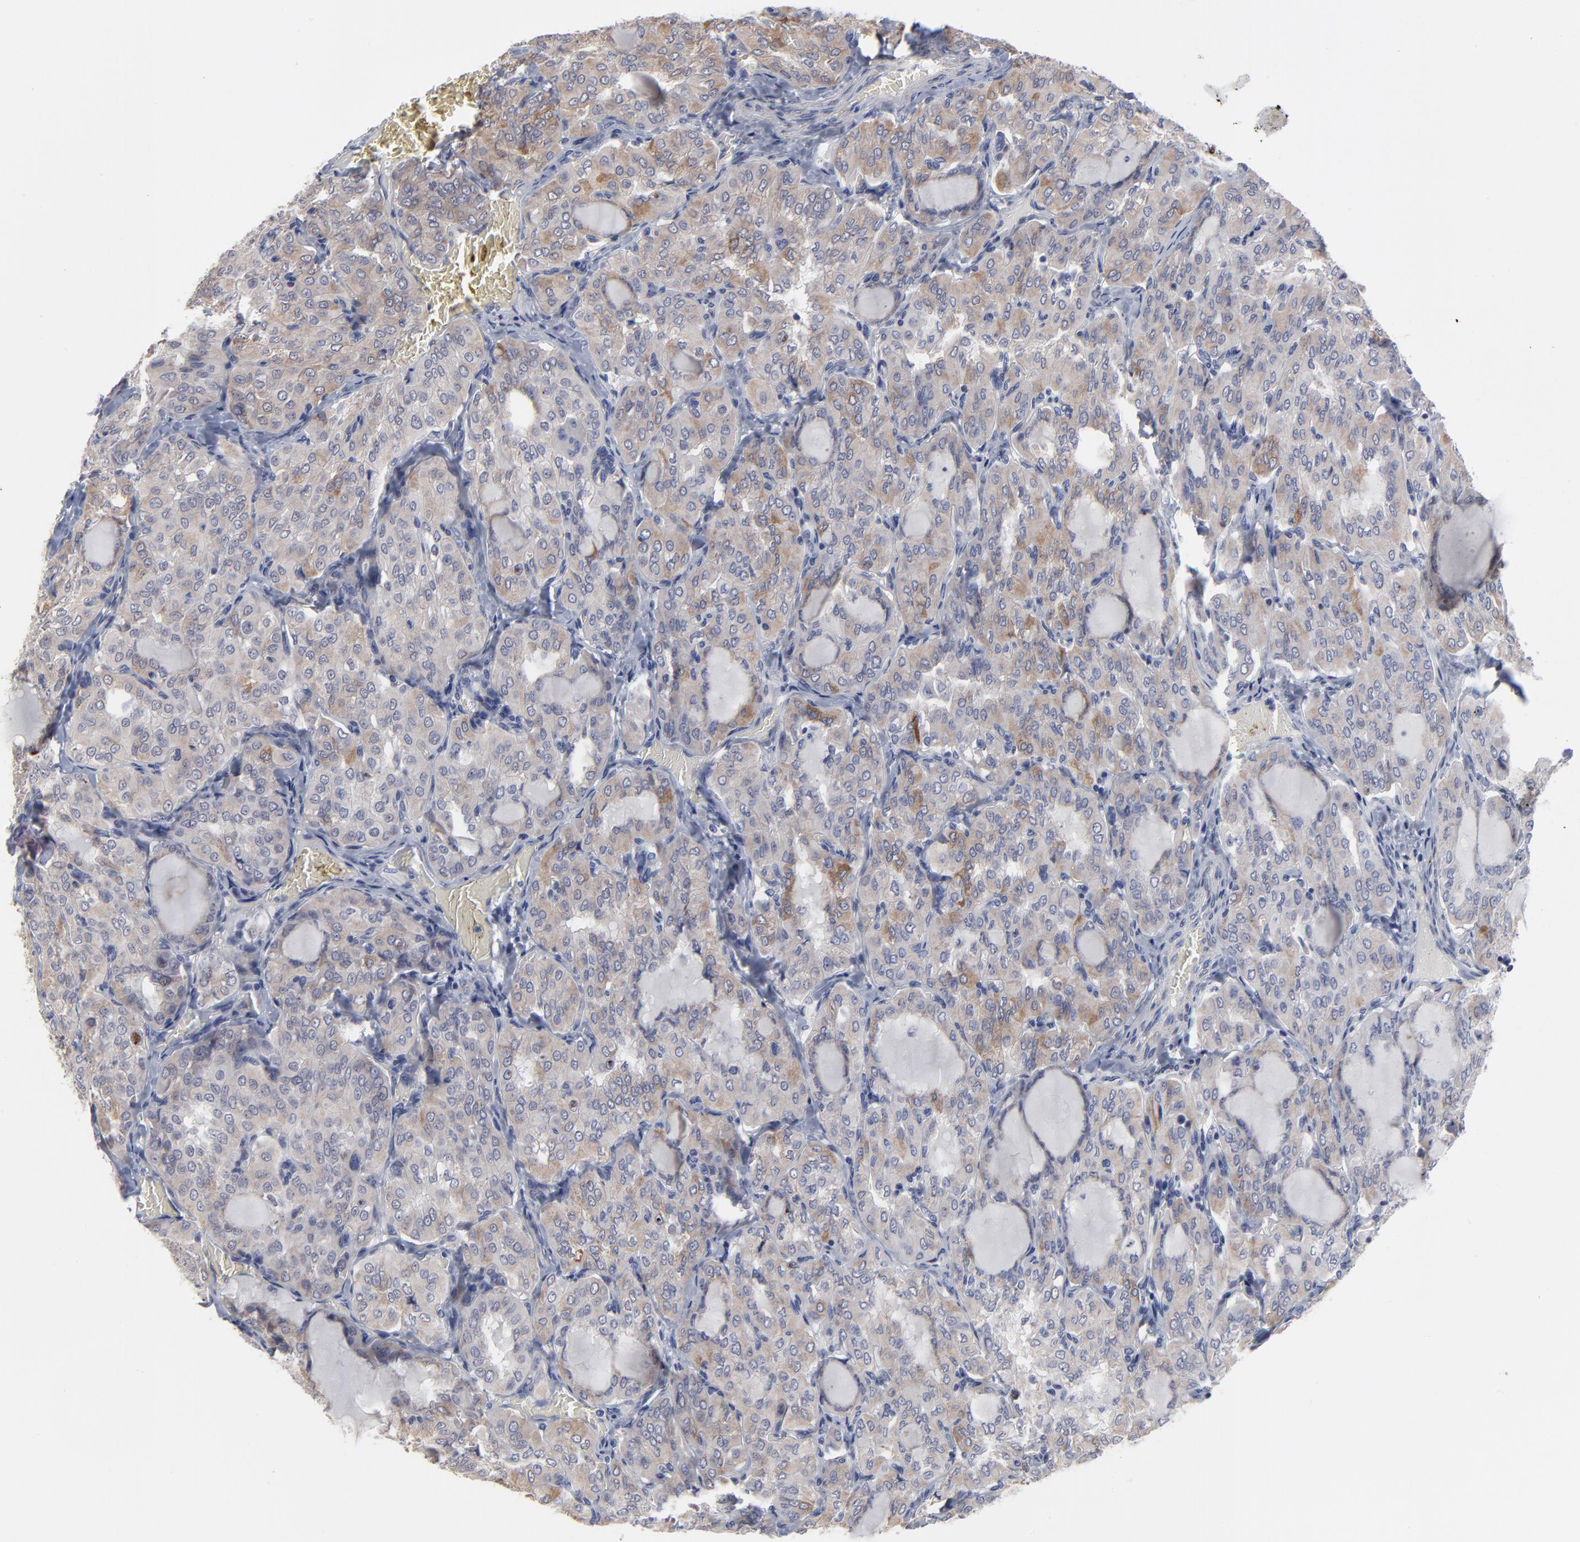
{"staining": {"intensity": "moderate", "quantity": "25%-75%", "location": "cytoplasmic/membranous"}, "tissue": "thyroid cancer", "cell_type": "Tumor cells", "image_type": "cancer", "snomed": [{"axis": "morphology", "description": "Papillary adenocarcinoma, NOS"}, {"axis": "topography", "description": "Thyroid gland"}], "caption": "This is a micrograph of immunohistochemistry (IHC) staining of thyroid cancer, which shows moderate expression in the cytoplasmic/membranous of tumor cells.", "gene": "MAGEA10", "patient": {"sex": "male", "age": 20}}